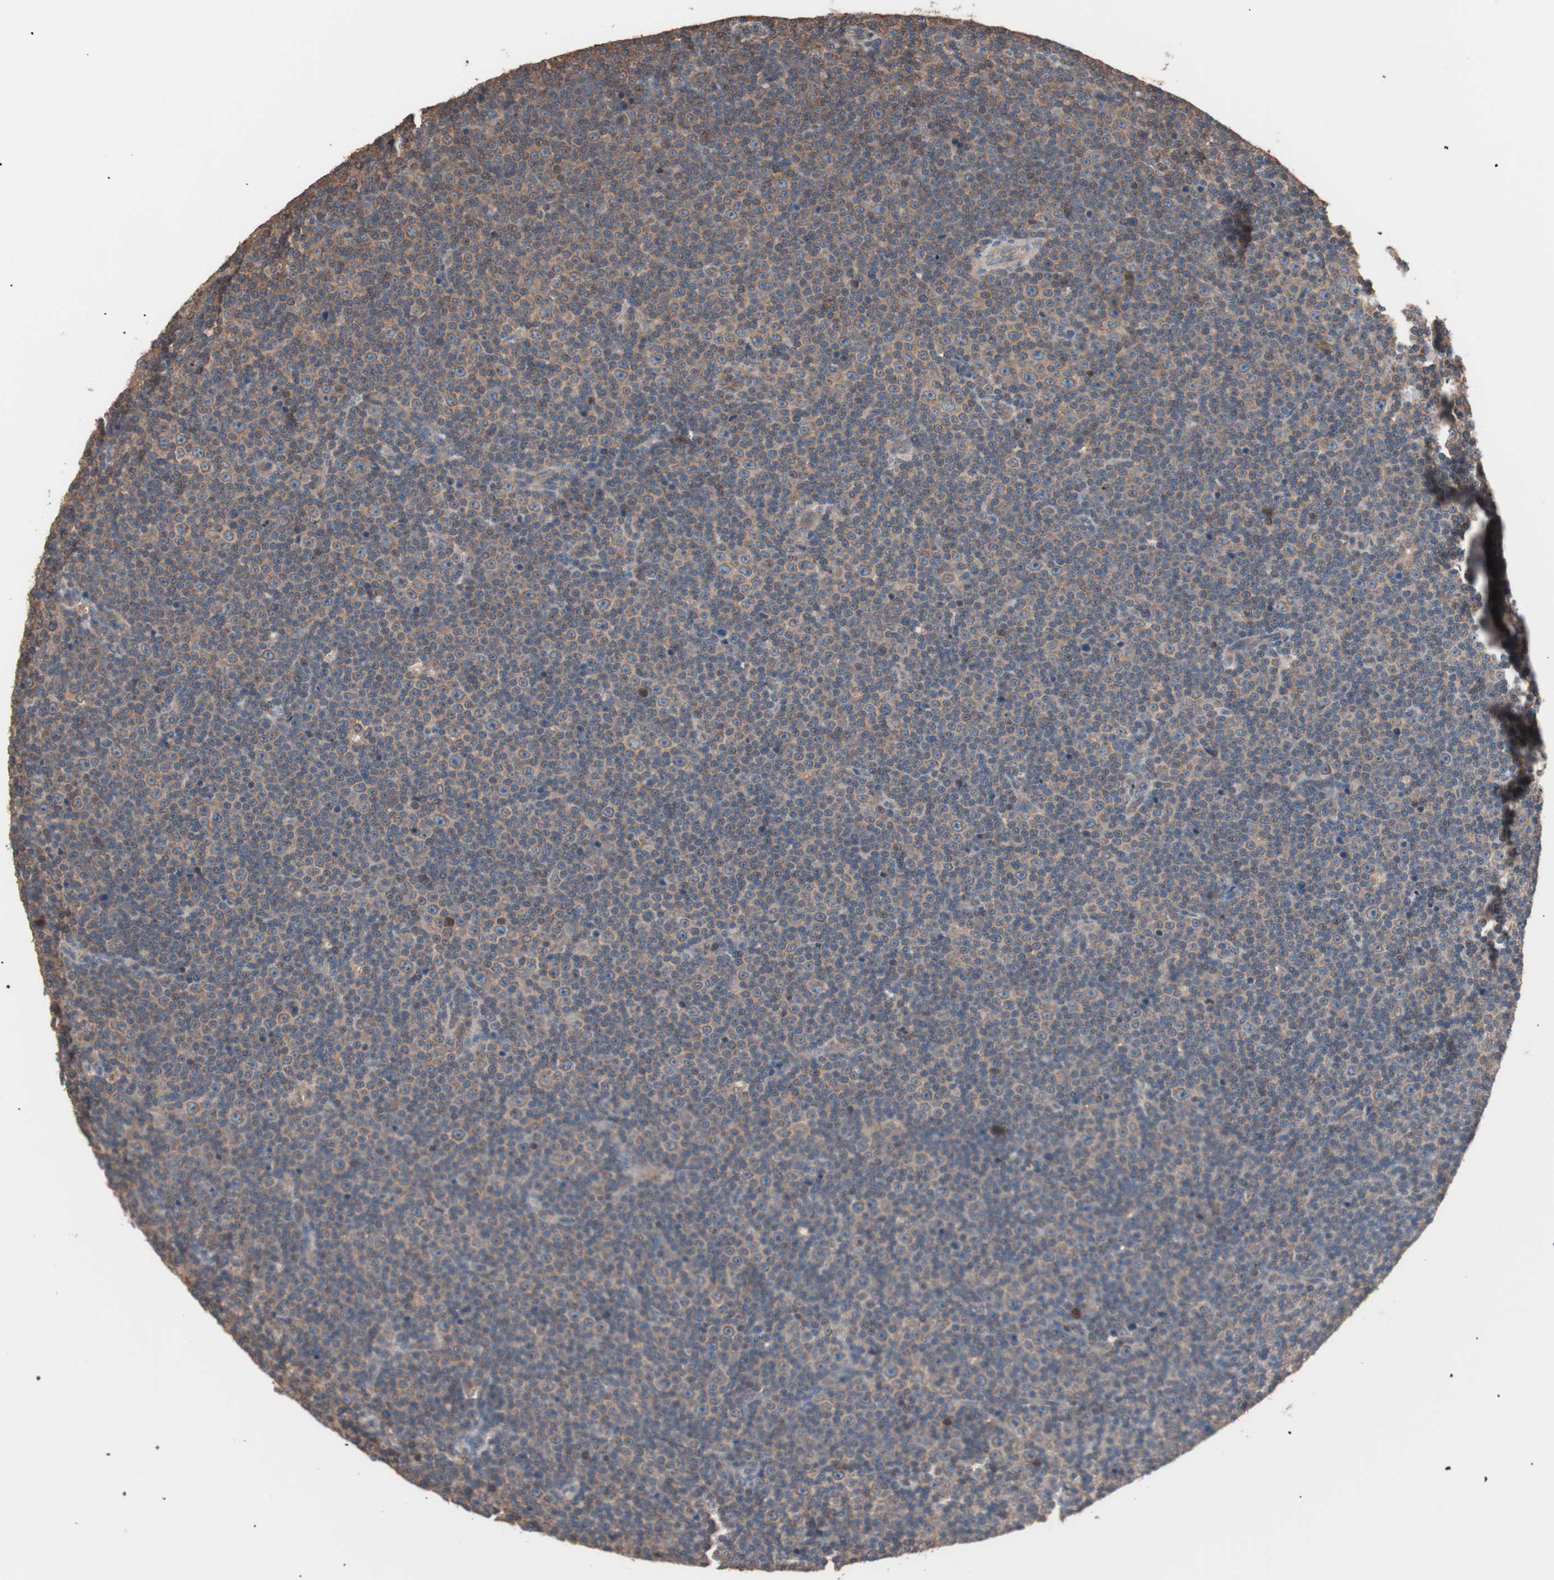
{"staining": {"intensity": "moderate", "quantity": ">75%", "location": "cytoplasmic/membranous"}, "tissue": "lymphoma", "cell_type": "Tumor cells", "image_type": "cancer", "snomed": [{"axis": "morphology", "description": "Malignant lymphoma, non-Hodgkin's type, Low grade"}, {"axis": "topography", "description": "Lymph node"}], "caption": "Brown immunohistochemical staining in human low-grade malignant lymphoma, non-Hodgkin's type displays moderate cytoplasmic/membranous positivity in about >75% of tumor cells.", "gene": "GLYCTK", "patient": {"sex": "female", "age": 67}}